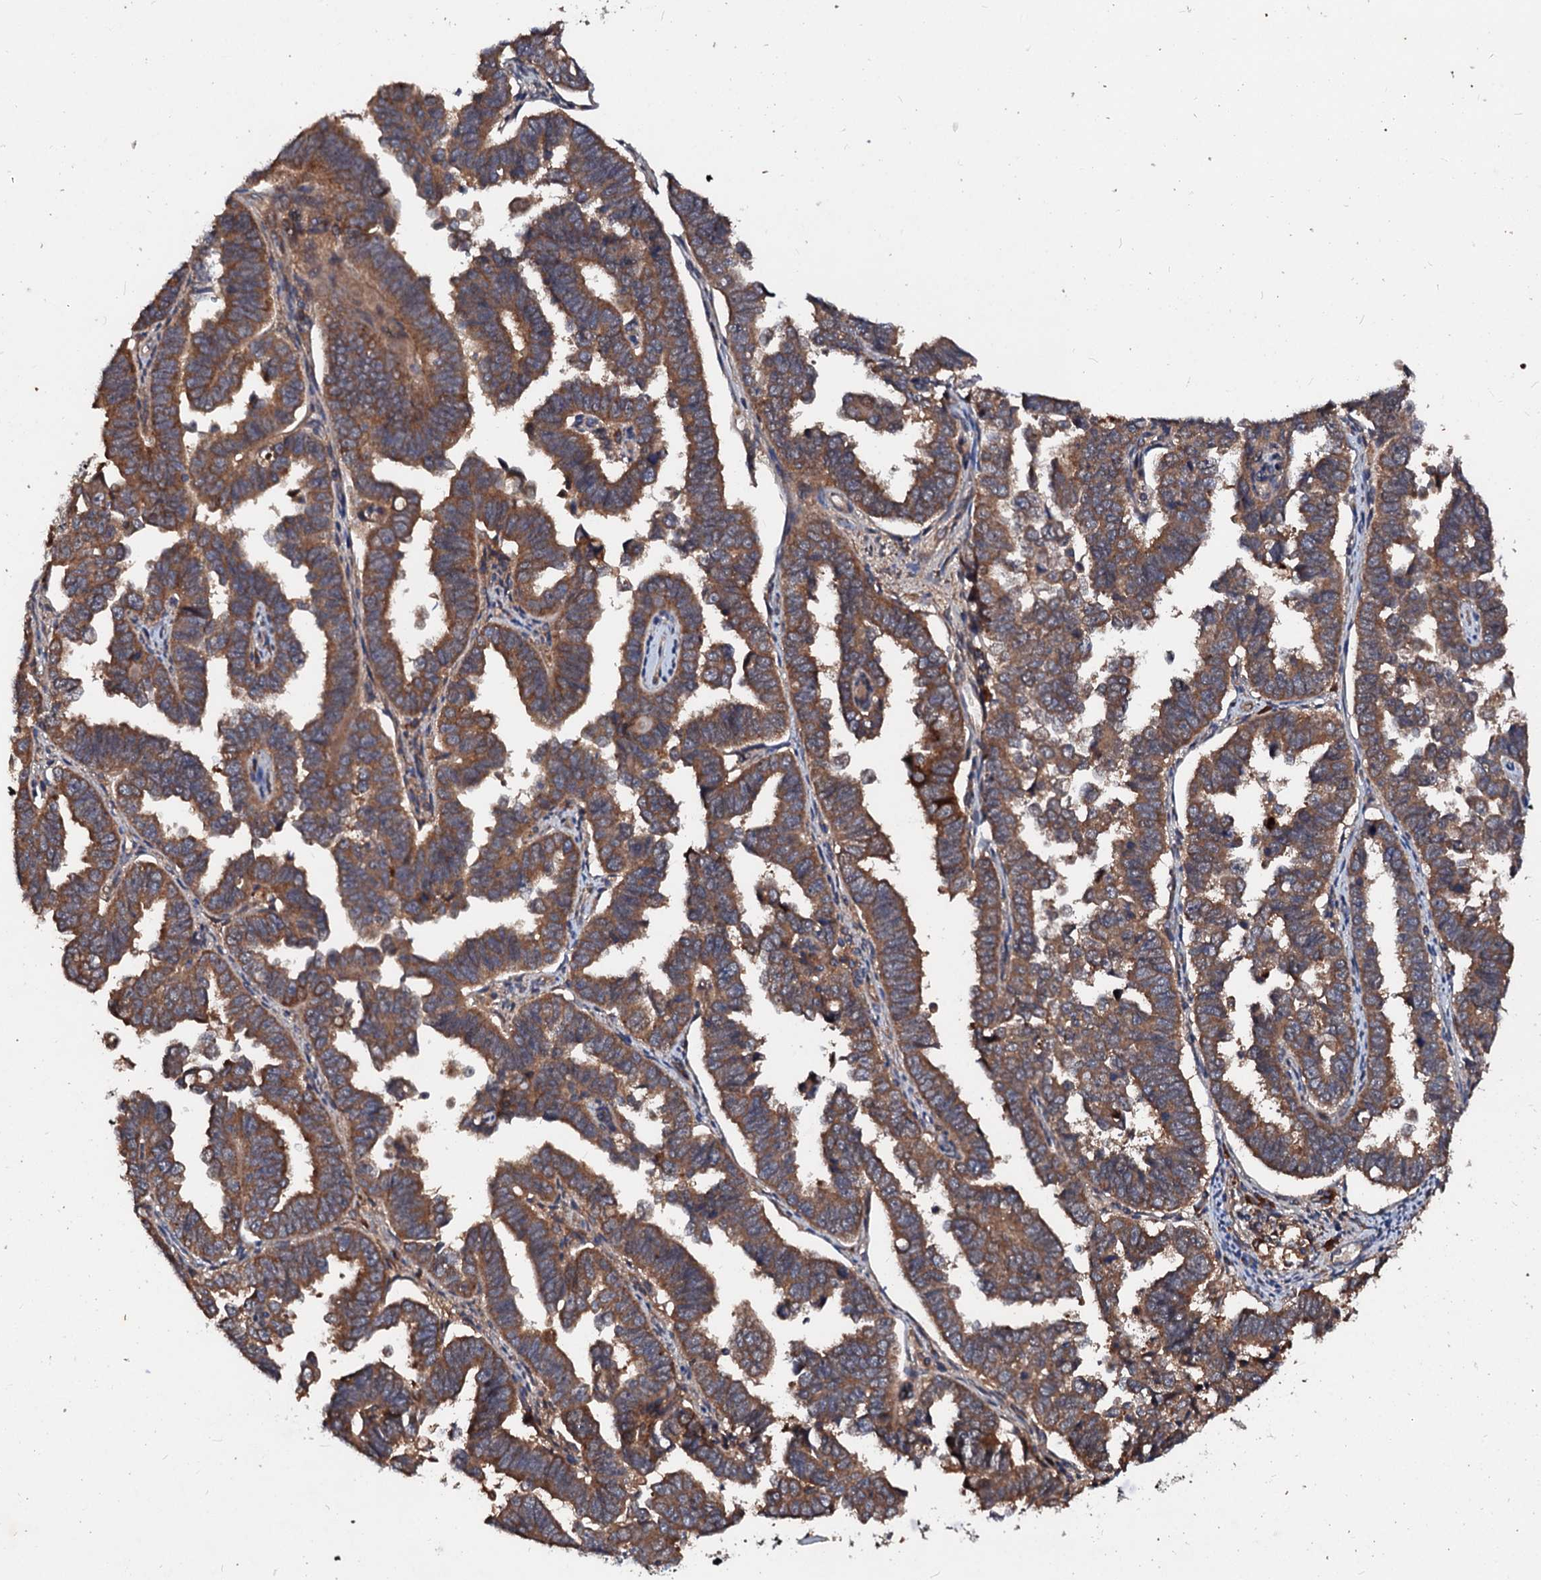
{"staining": {"intensity": "moderate", "quantity": ">75%", "location": "cytoplasmic/membranous"}, "tissue": "endometrial cancer", "cell_type": "Tumor cells", "image_type": "cancer", "snomed": [{"axis": "morphology", "description": "Adenocarcinoma, NOS"}, {"axis": "topography", "description": "Endometrium"}], "caption": "Brown immunohistochemical staining in human endometrial adenocarcinoma shows moderate cytoplasmic/membranous staining in about >75% of tumor cells. (DAB (3,3'-diaminobenzidine) = brown stain, brightfield microscopy at high magnification).", "gene": "EXTL1", "patient": {"sex": "female", "age": 75}}